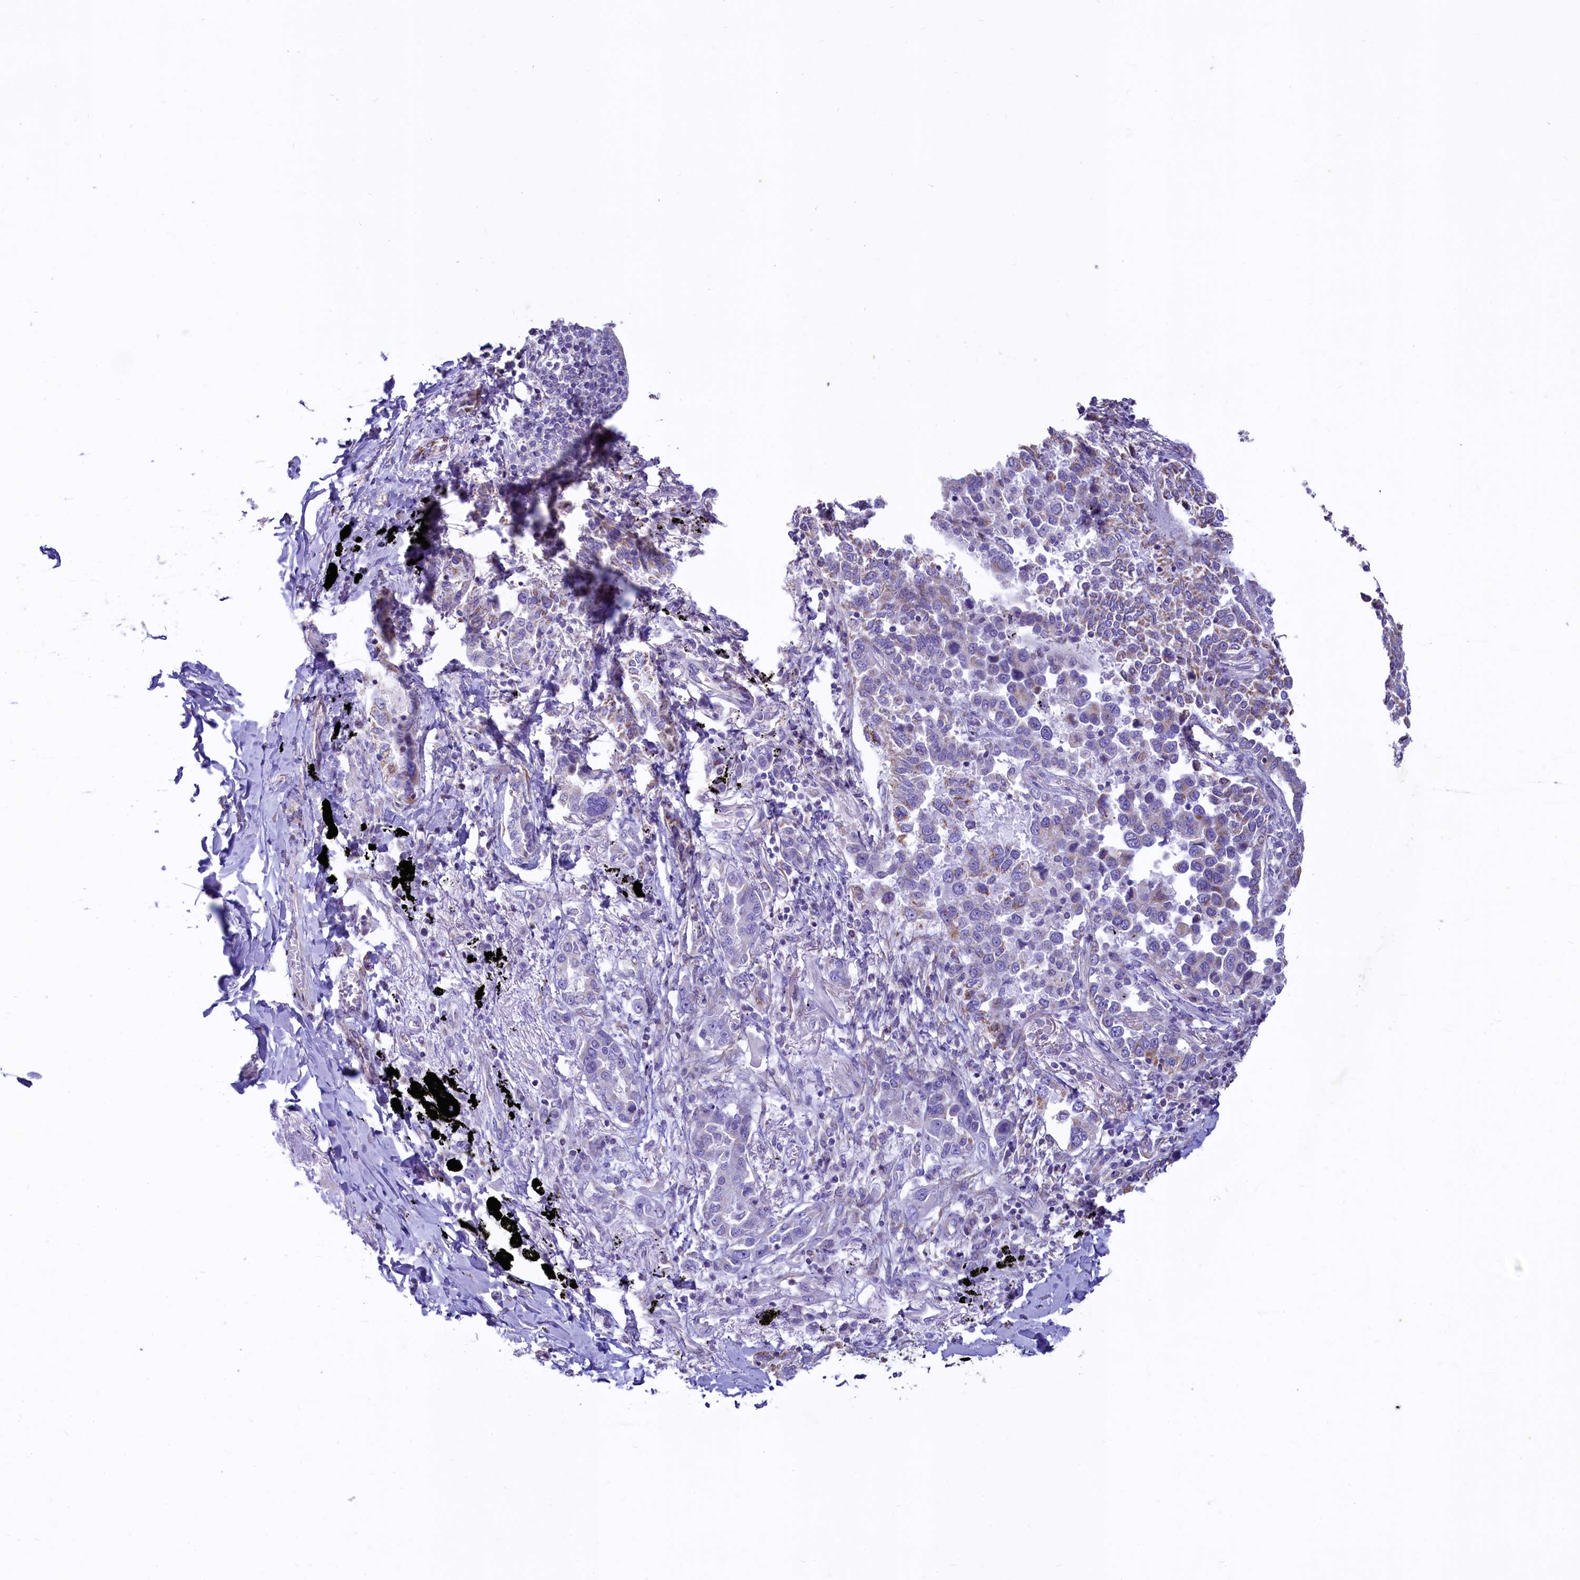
{"staining": {"intensity": "weak", "quantity": "<25%", "location": "cytoplasmic/membranous"}, "tissue": "lung cancer", "cell_type": "Tumor cells", "image_type": "cancer", "snomed": [{"axis": "morphology", "description": "Adenocarcinoma, NOS"}, {"axis": "topography", "description": "Lung"}], "caption": "A high-resolution histopathology image shows immunohistochemistry staining of lung cancer (adenocarcinoma), which demonstrates no significant expression in tumor cells.", "gene": "VWCE", "patient": {"sex": "male", "age": 67}}